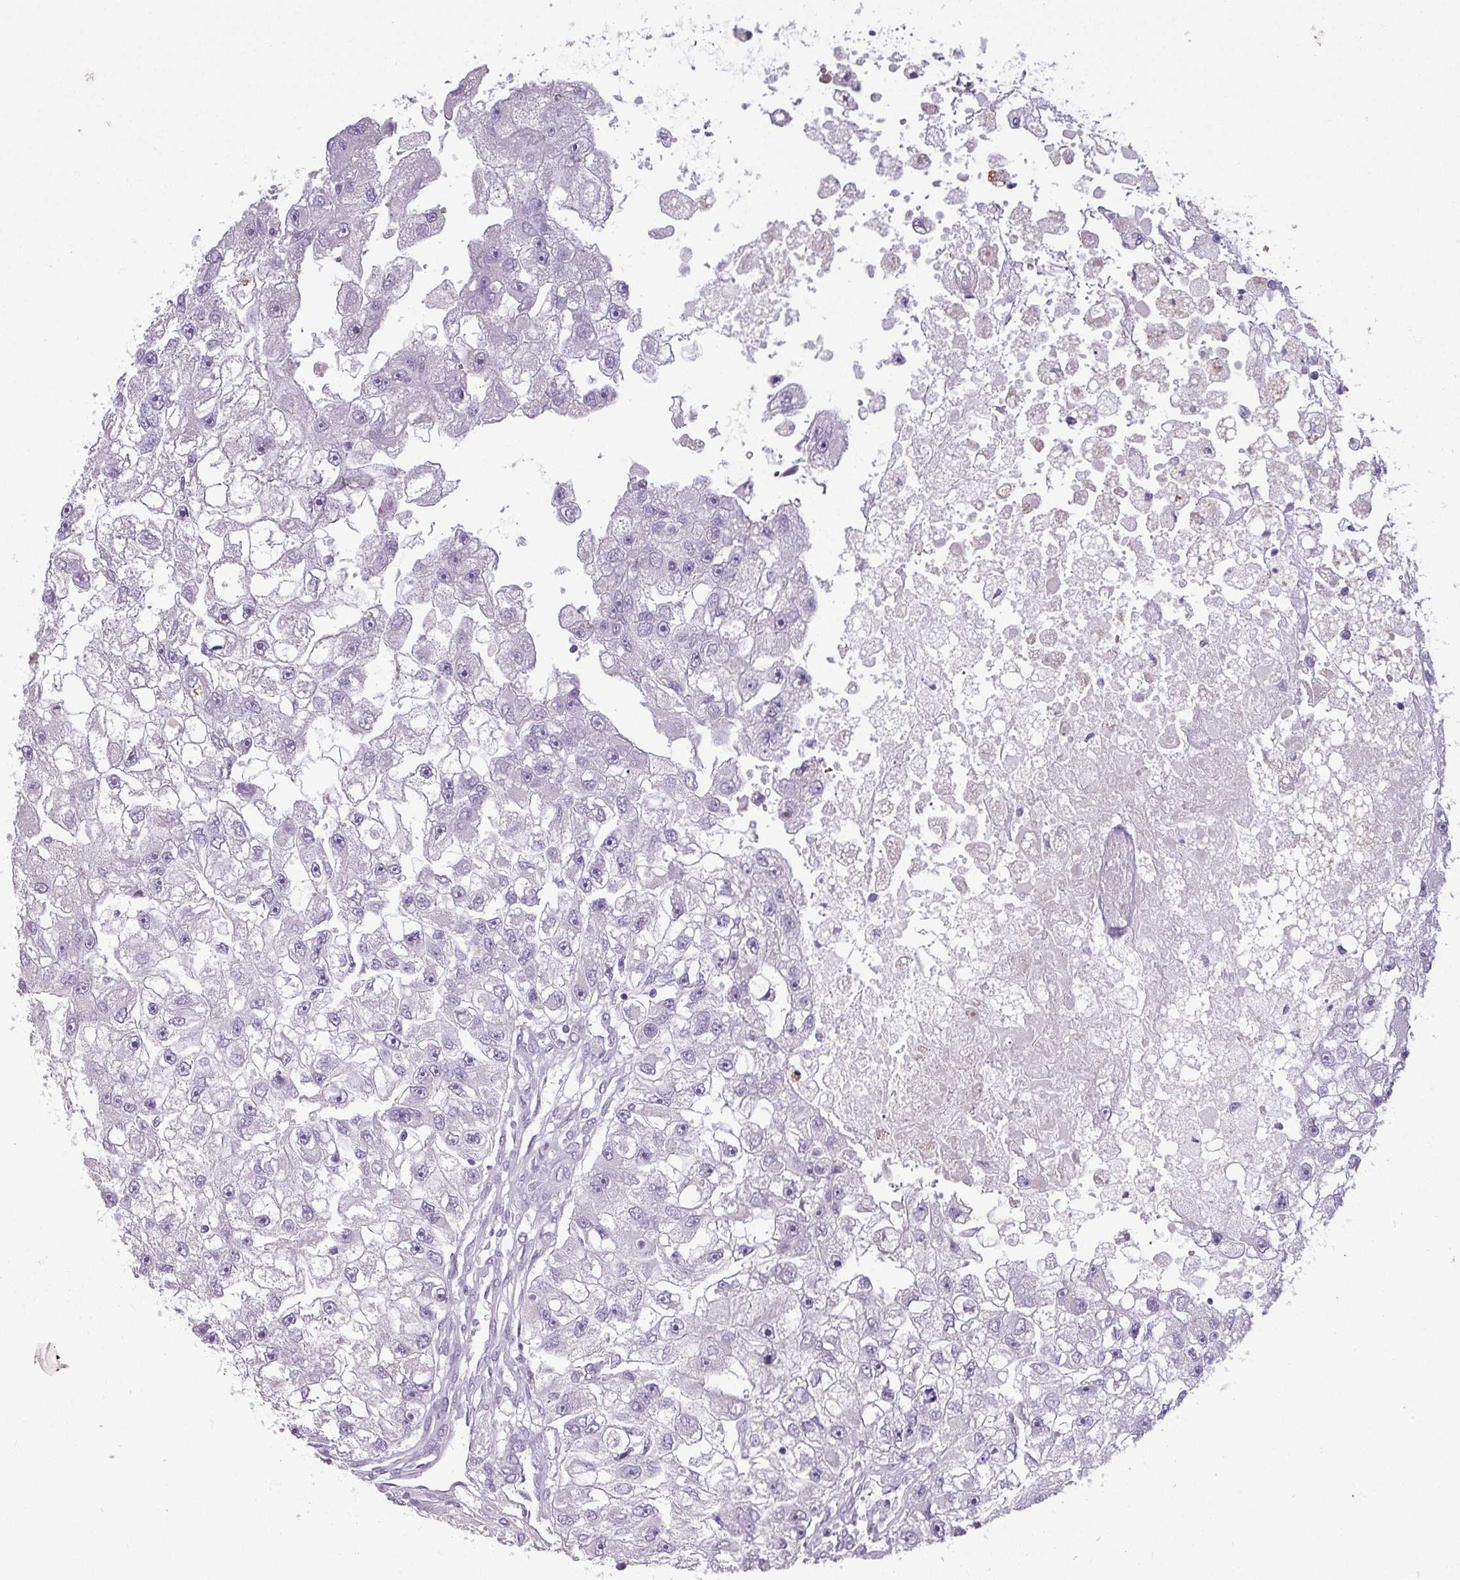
{"staining": {"intensity": "negative", "quantity": "none", "location": "none"}, "tissue": "renal cancer", "cell_type": "Tumor cells", "image_type": "cancer", "snomed": [{"axis": "morphology", "description": "Adenocarcinoma, NOS"}, {"axis": "topography", "description": "Kidney"}], "caption": "Immunohistochemistry (IHC) photomicrograph of human renal adenocarcinoma stained for a protein (brown), which exhibits no expression in tumor cells.", "gene": "C2orf16", "patient": {"sex": "male", "age": 63}}